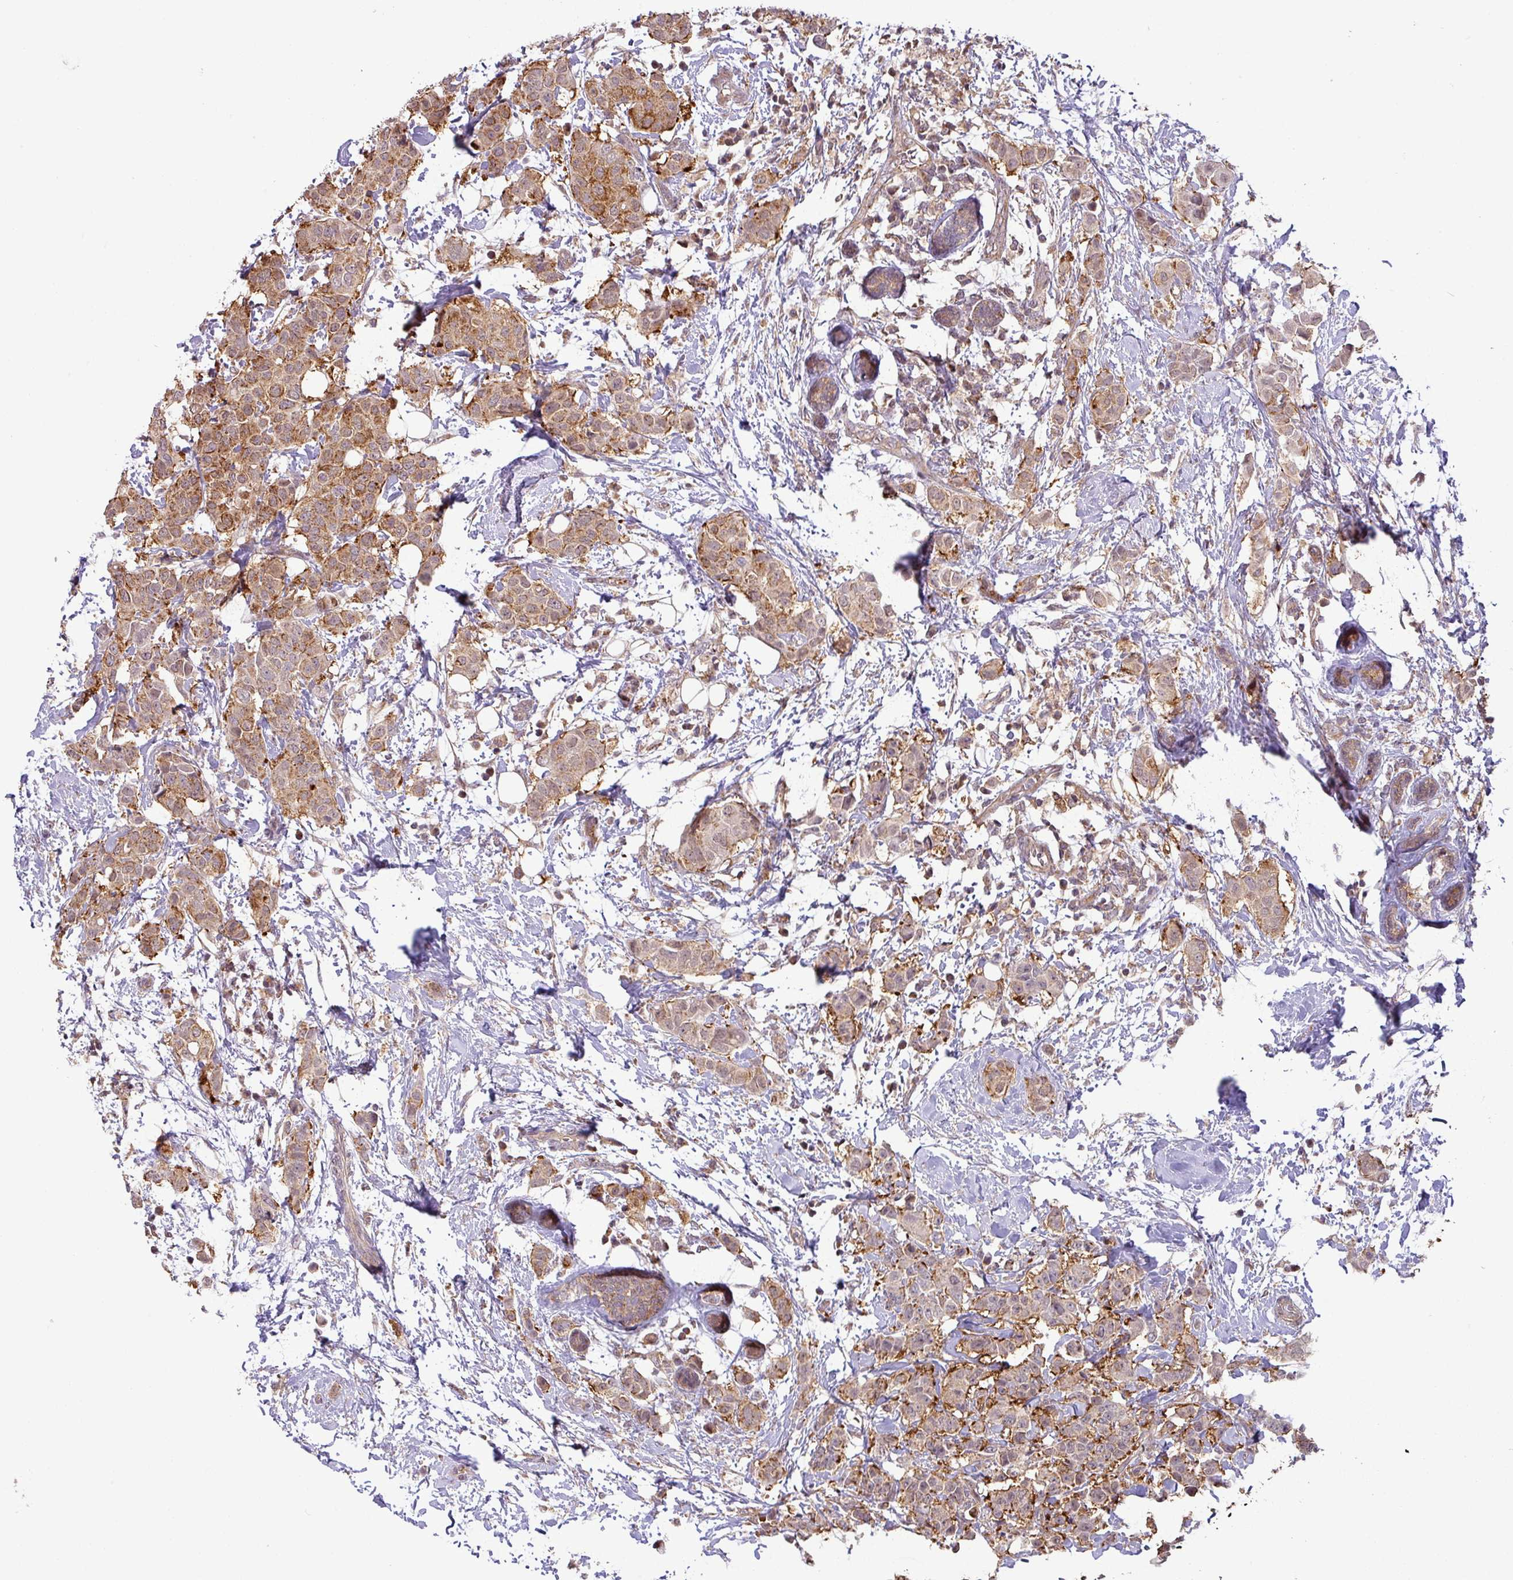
{"staining": {"intensity": "moderate", "quantity": ">75%", "location": "cytoplasmic/membranous"}, "tissue": "breast cancer", "cell_type": "Tumor cells", "image_type": "cancer", "snomed": [{"axis": "morphology", "description": "Duct carcinoma"}, {"axis": "topography", "description": "Breast"}], "caption": "Immunohistochemistry (IHC) photomicrograph of breast cancer (invasive ductal carcinoma) stained for a protein (brown), which shows medium levels of moderate cytoplasmic/membranous positivity in about >75% of tumor cells.", "gene": "GALNT12", "patient": {"sex": "female", "age": 40}}